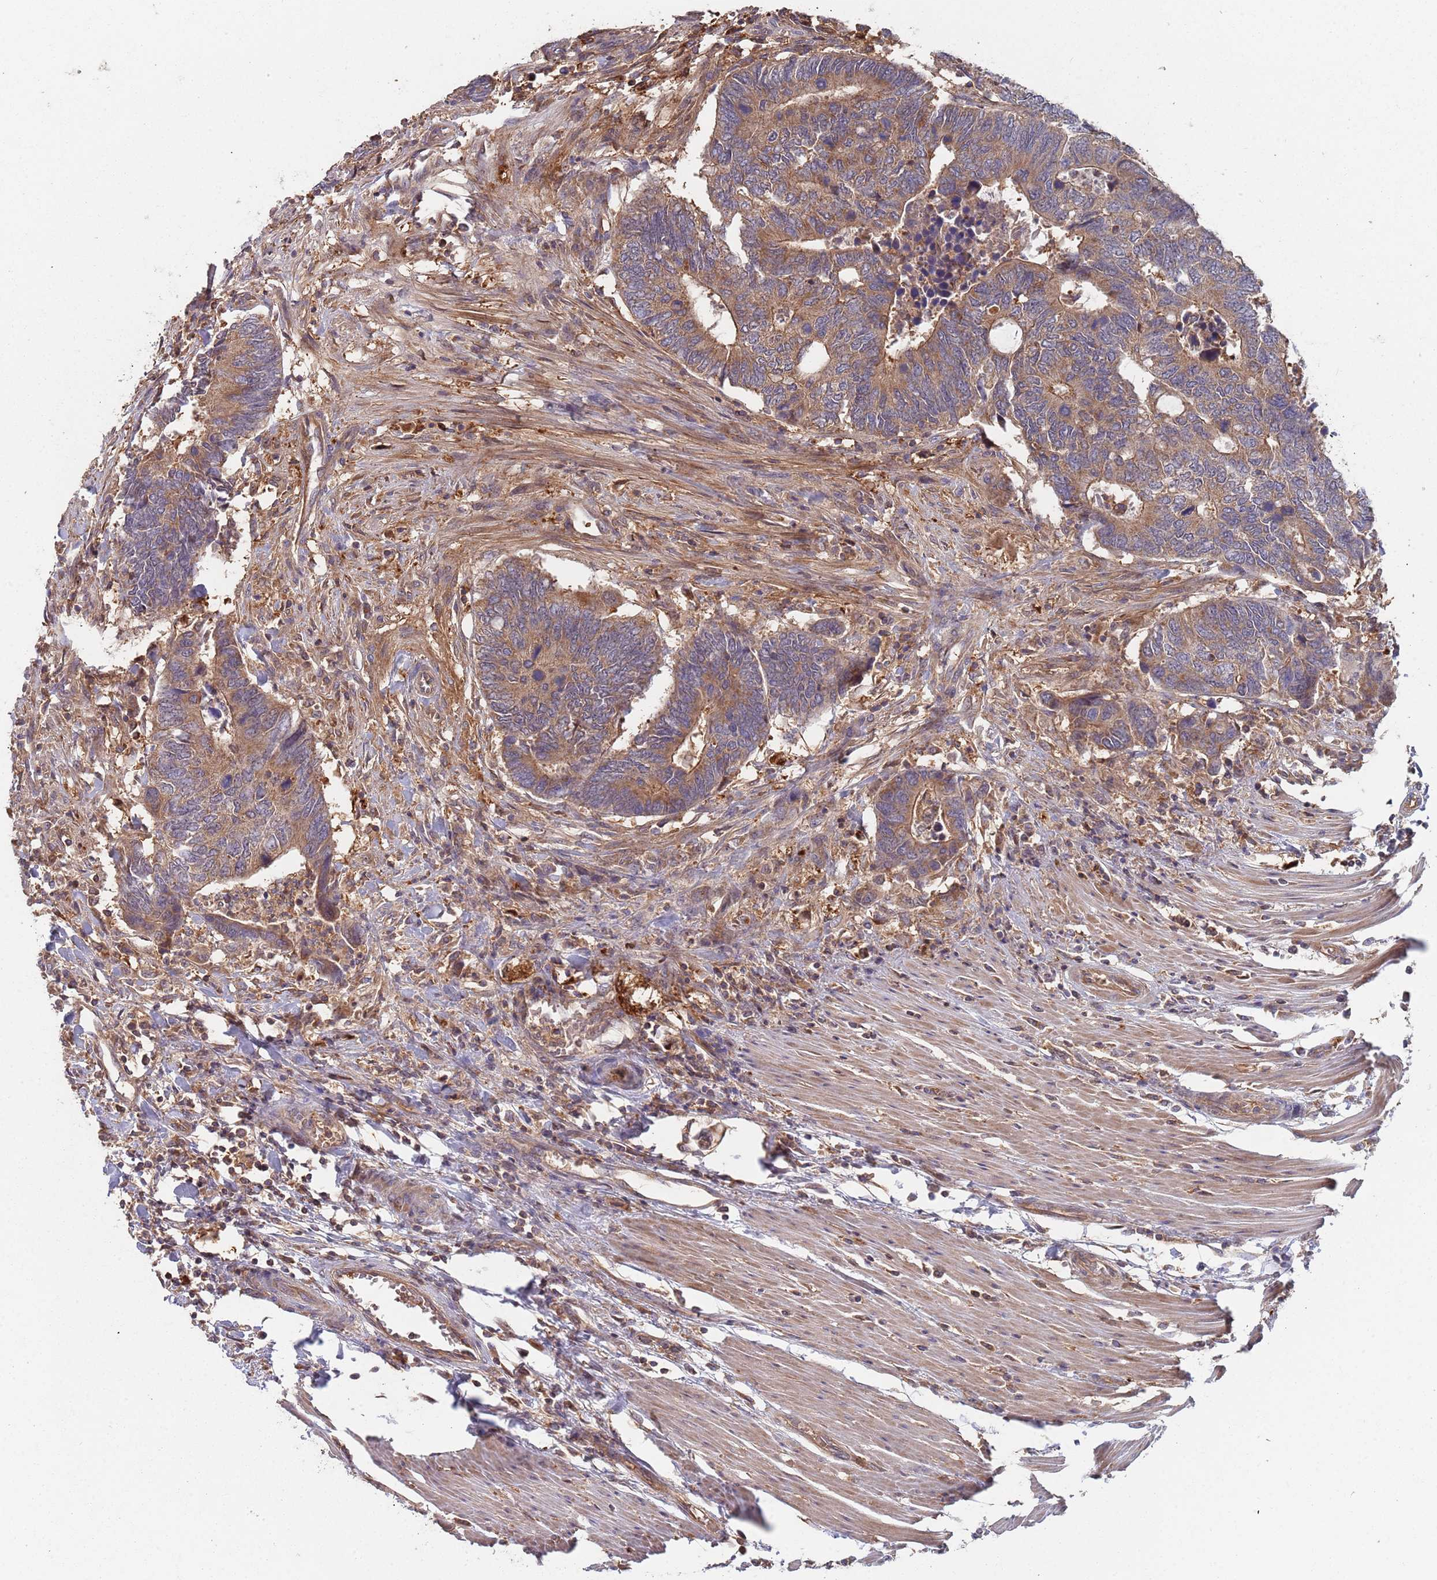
{"staining": {"intensity": "weak", "quantity": ">75%", "location": "cytoplasmic/membranous"}, "tissue": "colorectal cancer", "cell_type": "Tumor cells", "image_type": "cancer", "snomed": [{"axis": "morphology", "description": "Adenocarcinoma, NOS"}, {"axis": "topography", "description": "Colon"}], "caption": "Approximately >75% of tumor cells in human colorectal adenocarcinoma exhibit weak cytoplasmic/membranous protein staining as visualized by brown immunohistochemical staining.", "gene": "GDI2", "patient": {"sex": "male", "age": 87}}